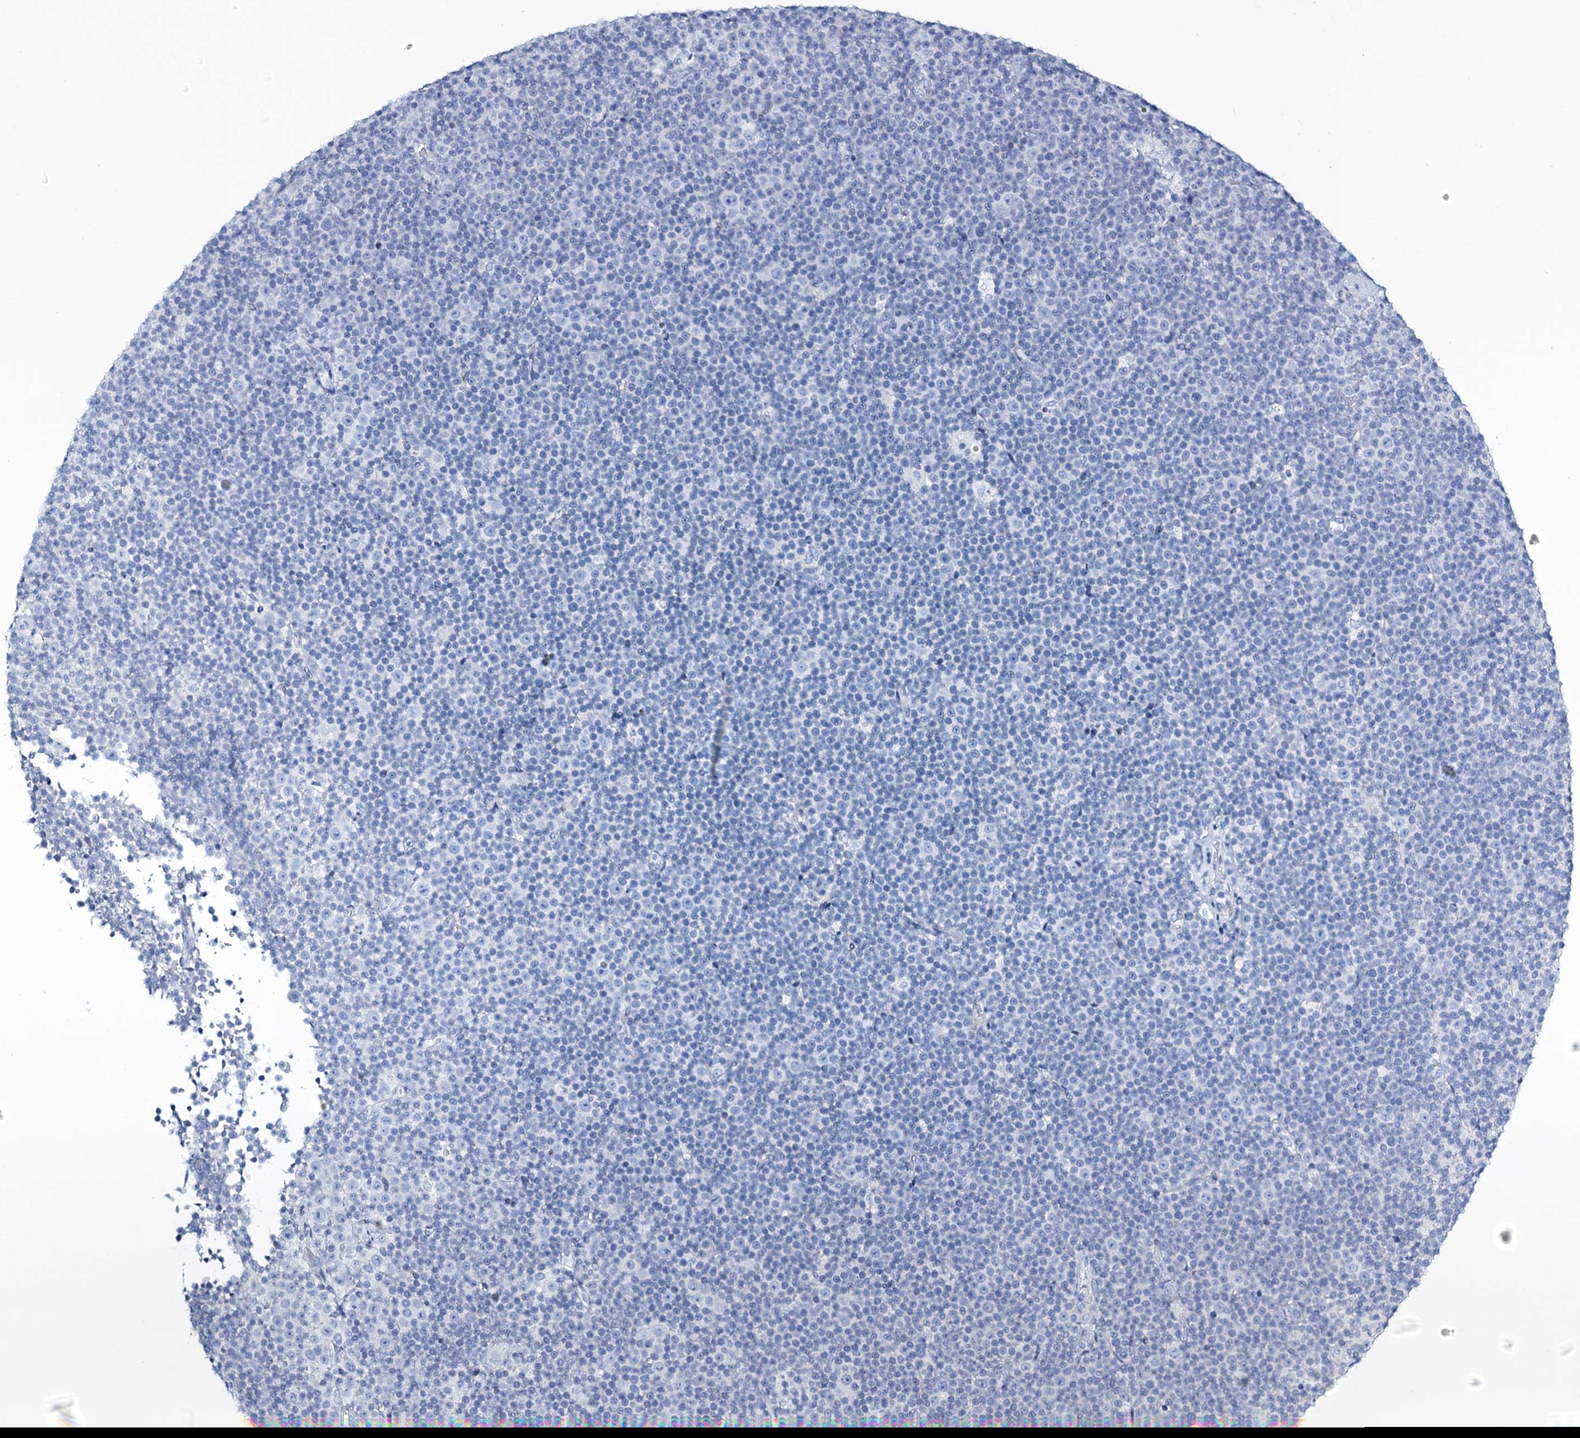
{"staining": {"intensity": "negative", "quantity": "none", "location": "none"}, "tissue": "lymphoma", "cell_type": "Tumor cells", "image_type": "cancer", "snomed": [{"axis": "morphology", "description": "Malignant lymphoma, non-Hodgkin's type, Low grade"}, {"axis": "topography", "description": "Lymph node"}], "caption": "Immunohistochemistry (IHC) image of neoplastic tissue: lymphoma stained with DAB (3,3'-diaminobenzidine) reveals no significant protein expression in tumor cells.", "gene": "TOX3", "patient": {"sex": "female", "age": 67}}